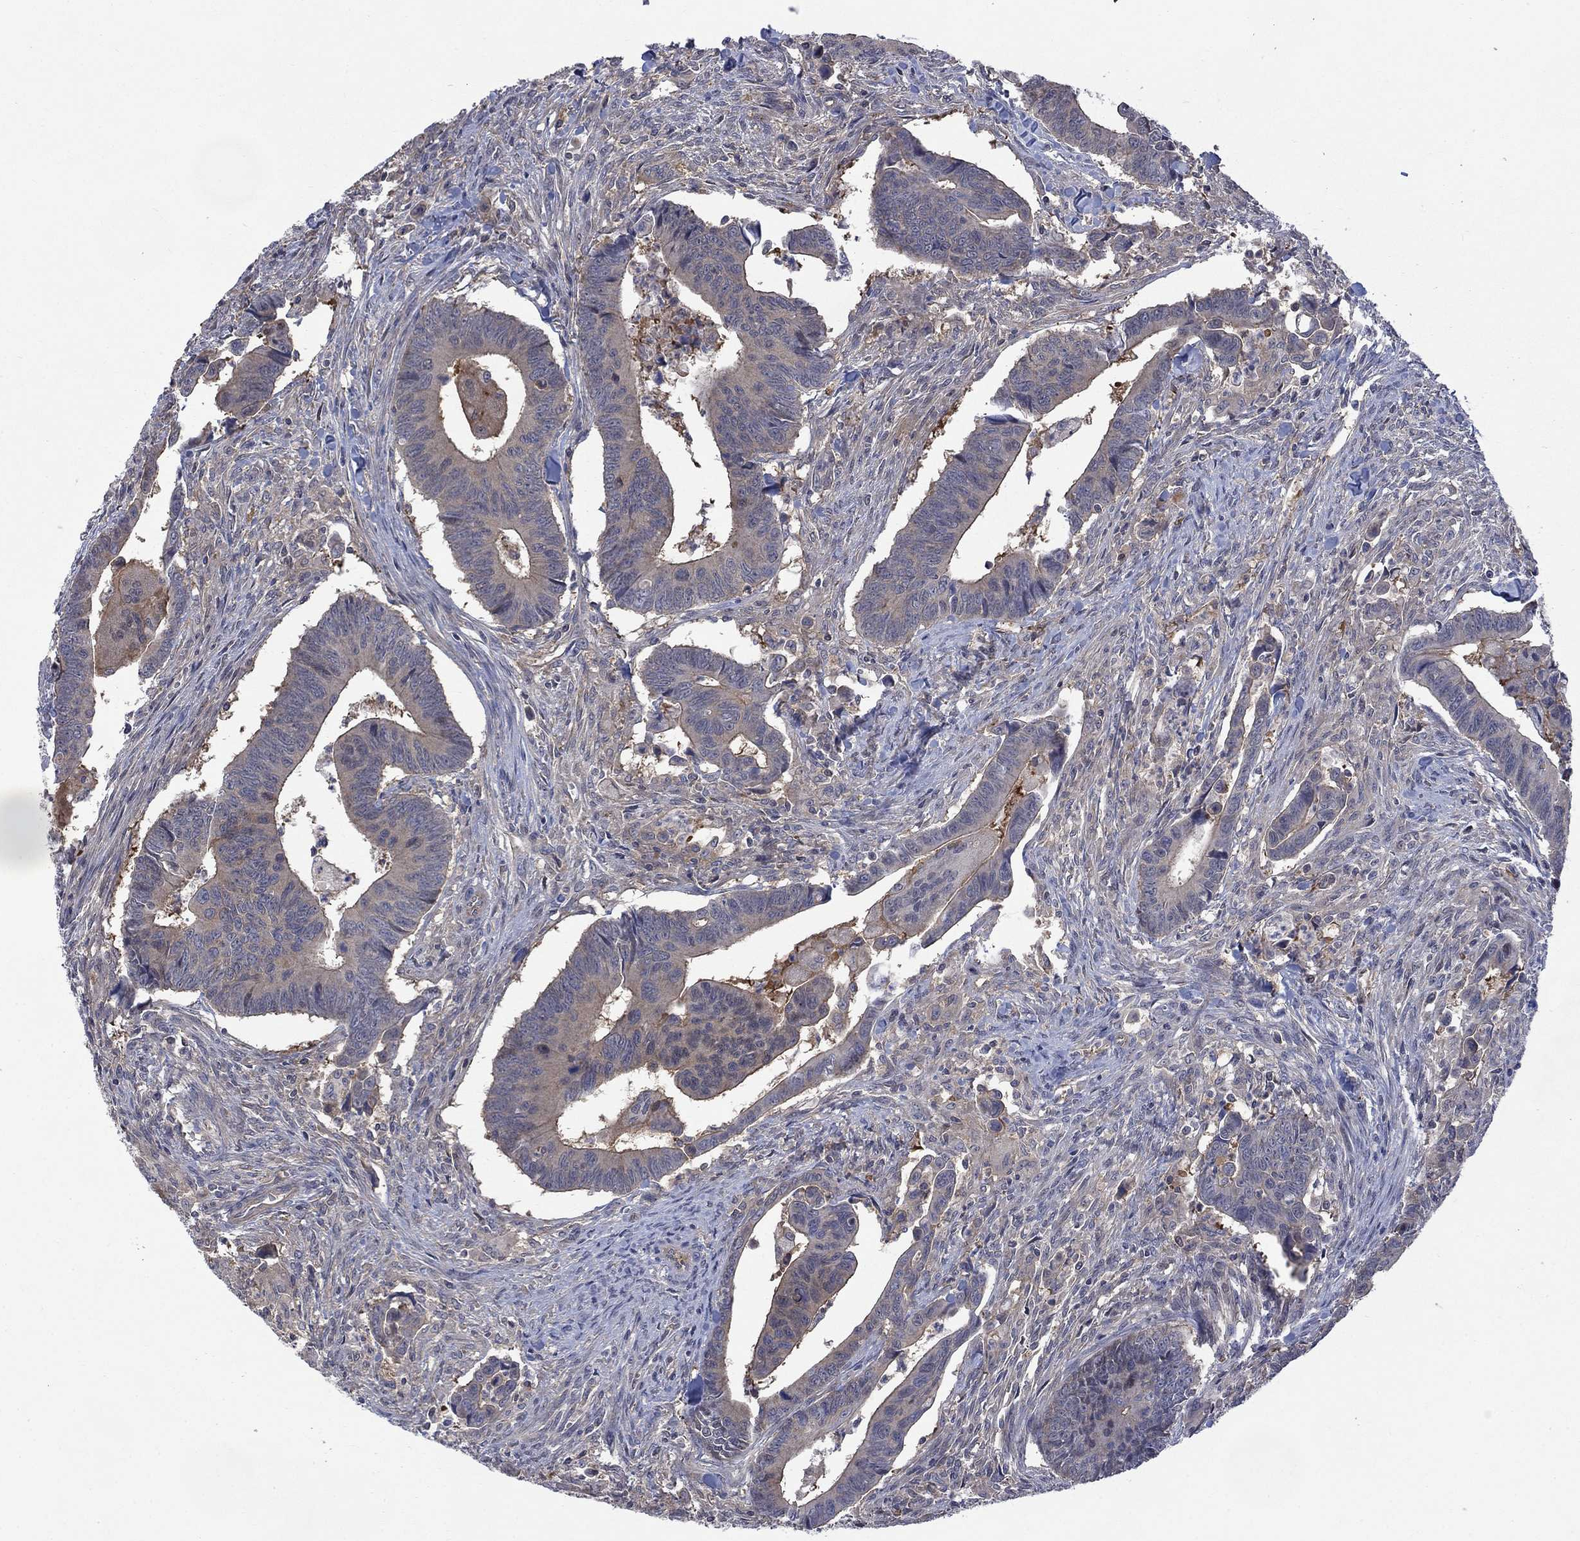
{"staining": {"intensity": "weak", "quantity": "25%-75%", "location": "cytoplasmic/membranous"}, "tissue": "colorectal cancer", "cell_type": "Tumor cells", "image_type": "cancer", "snomed": [{"axis": "morphology", "description": "Adenocarcinoma, NOS"}, {"axis": "topography", "description": "Rectum"}], "caption": "The histopathology image demonstrates staining of adenocarcinoma (colorectal), revealing weak cytoplasmic/membranous protein expression (brown color) within tumor cells.", "gene": "PDZD2", "patient": {"sex": "male", "age": 67}}